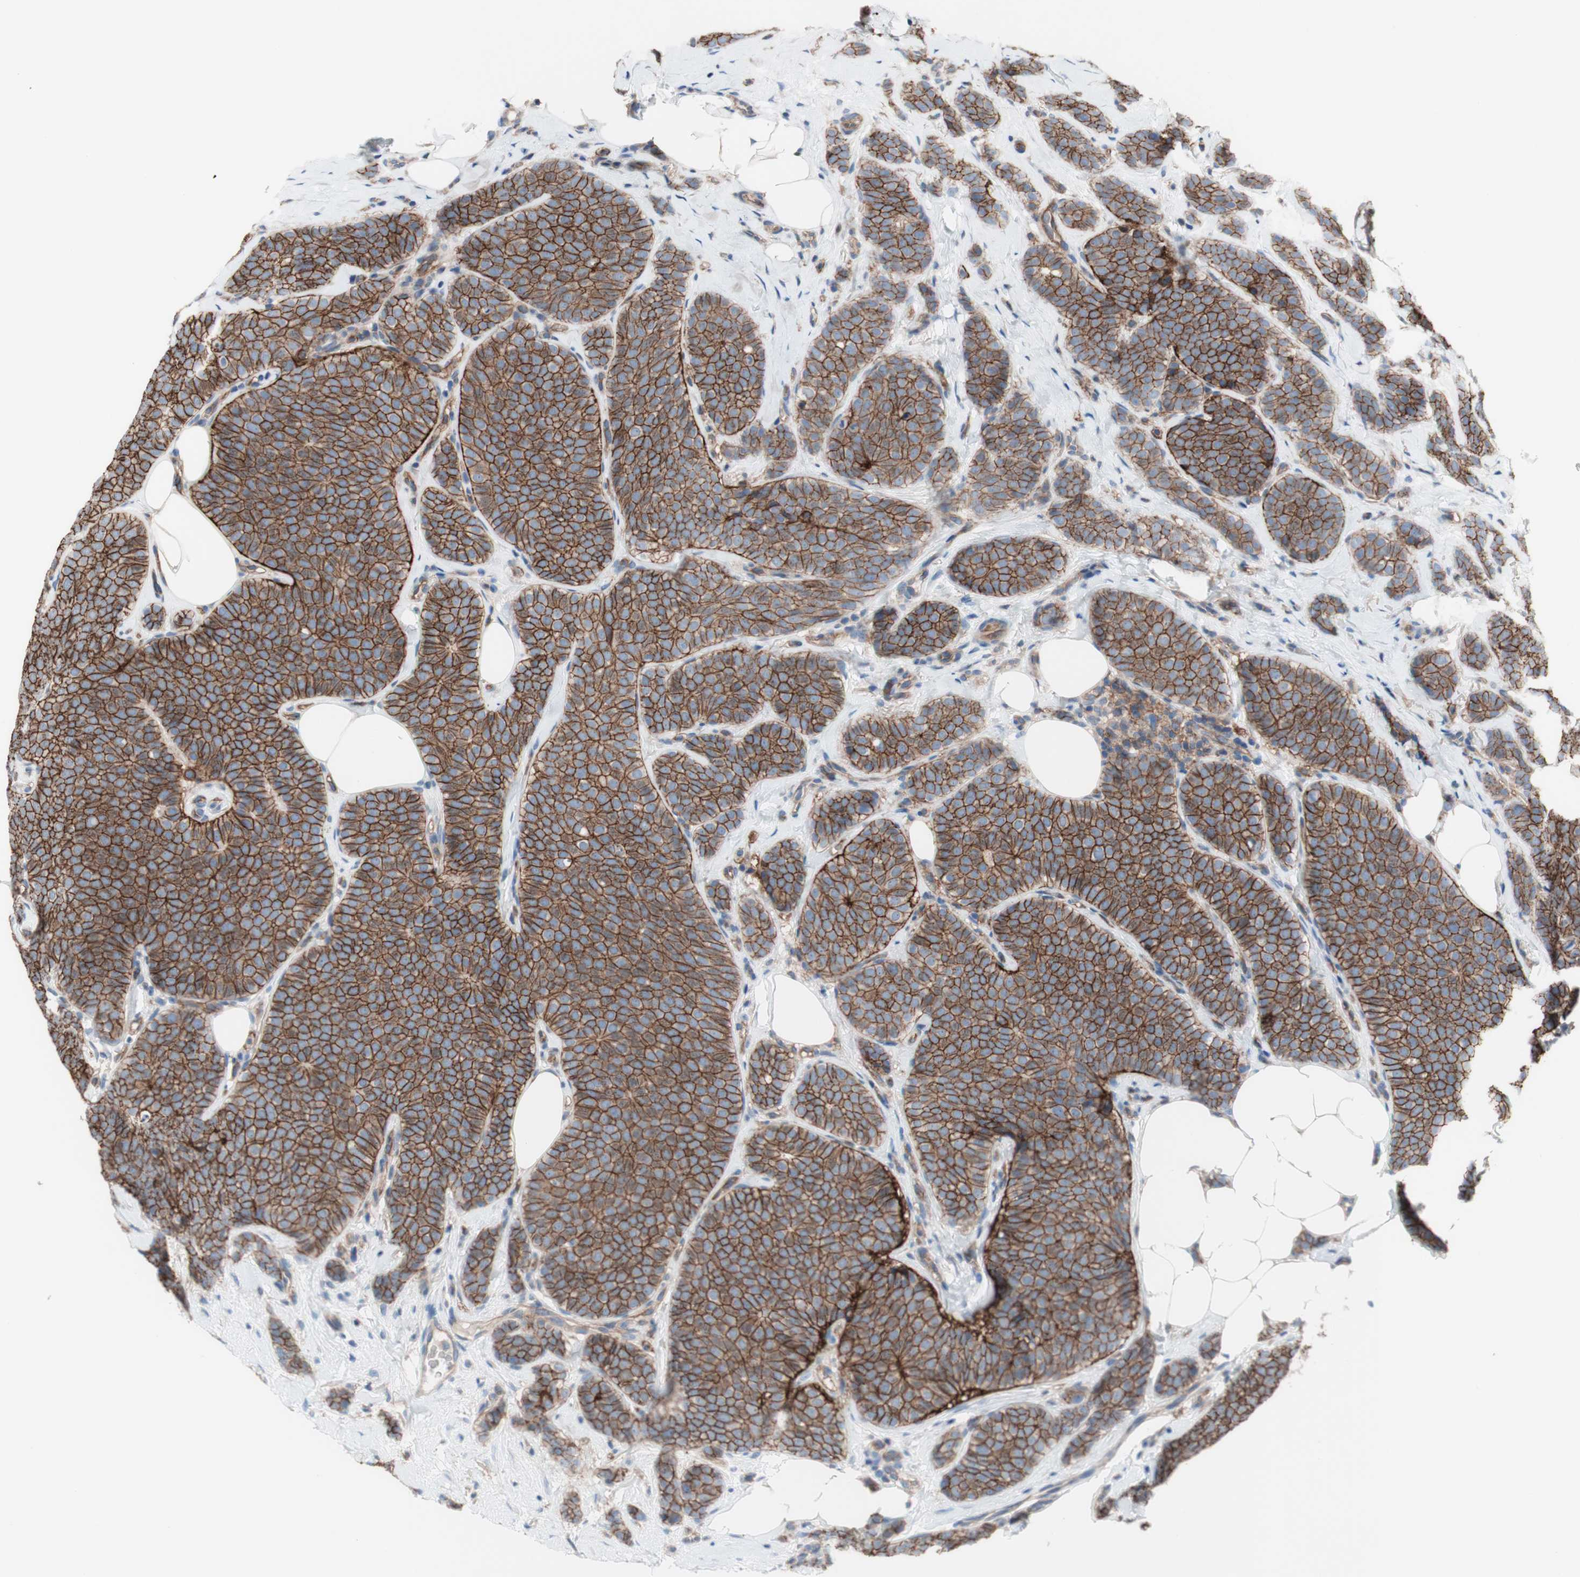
{"staining": {"intensity": "moderate", "quantity": ">75%", "location": "cytoplasmic/membranous"}, "tissue": "breast cancer", "cell_type": "Tumor cells", "image_type": "cancer", "snomed": [{"axis": "morphology", "description": "Lobular carcinoma"}, {"axis": "topography", "description": "Skin"}, {"axis": "topography", "description": "Breast"}], "caption": "Immunohistochemical staining of breast cancer demonstrates medium levels of moderate cytoplasmic/membranous protein staining in approximately >75% of tumor cells. The staining was performed using DAB (3,3'-diaminobenzidine), with brown indicating positive protein expression. Nuclei are stained blue with hematoxylin.", "gene": "CD46", "patient": {"sex": "female", "age": 46}}